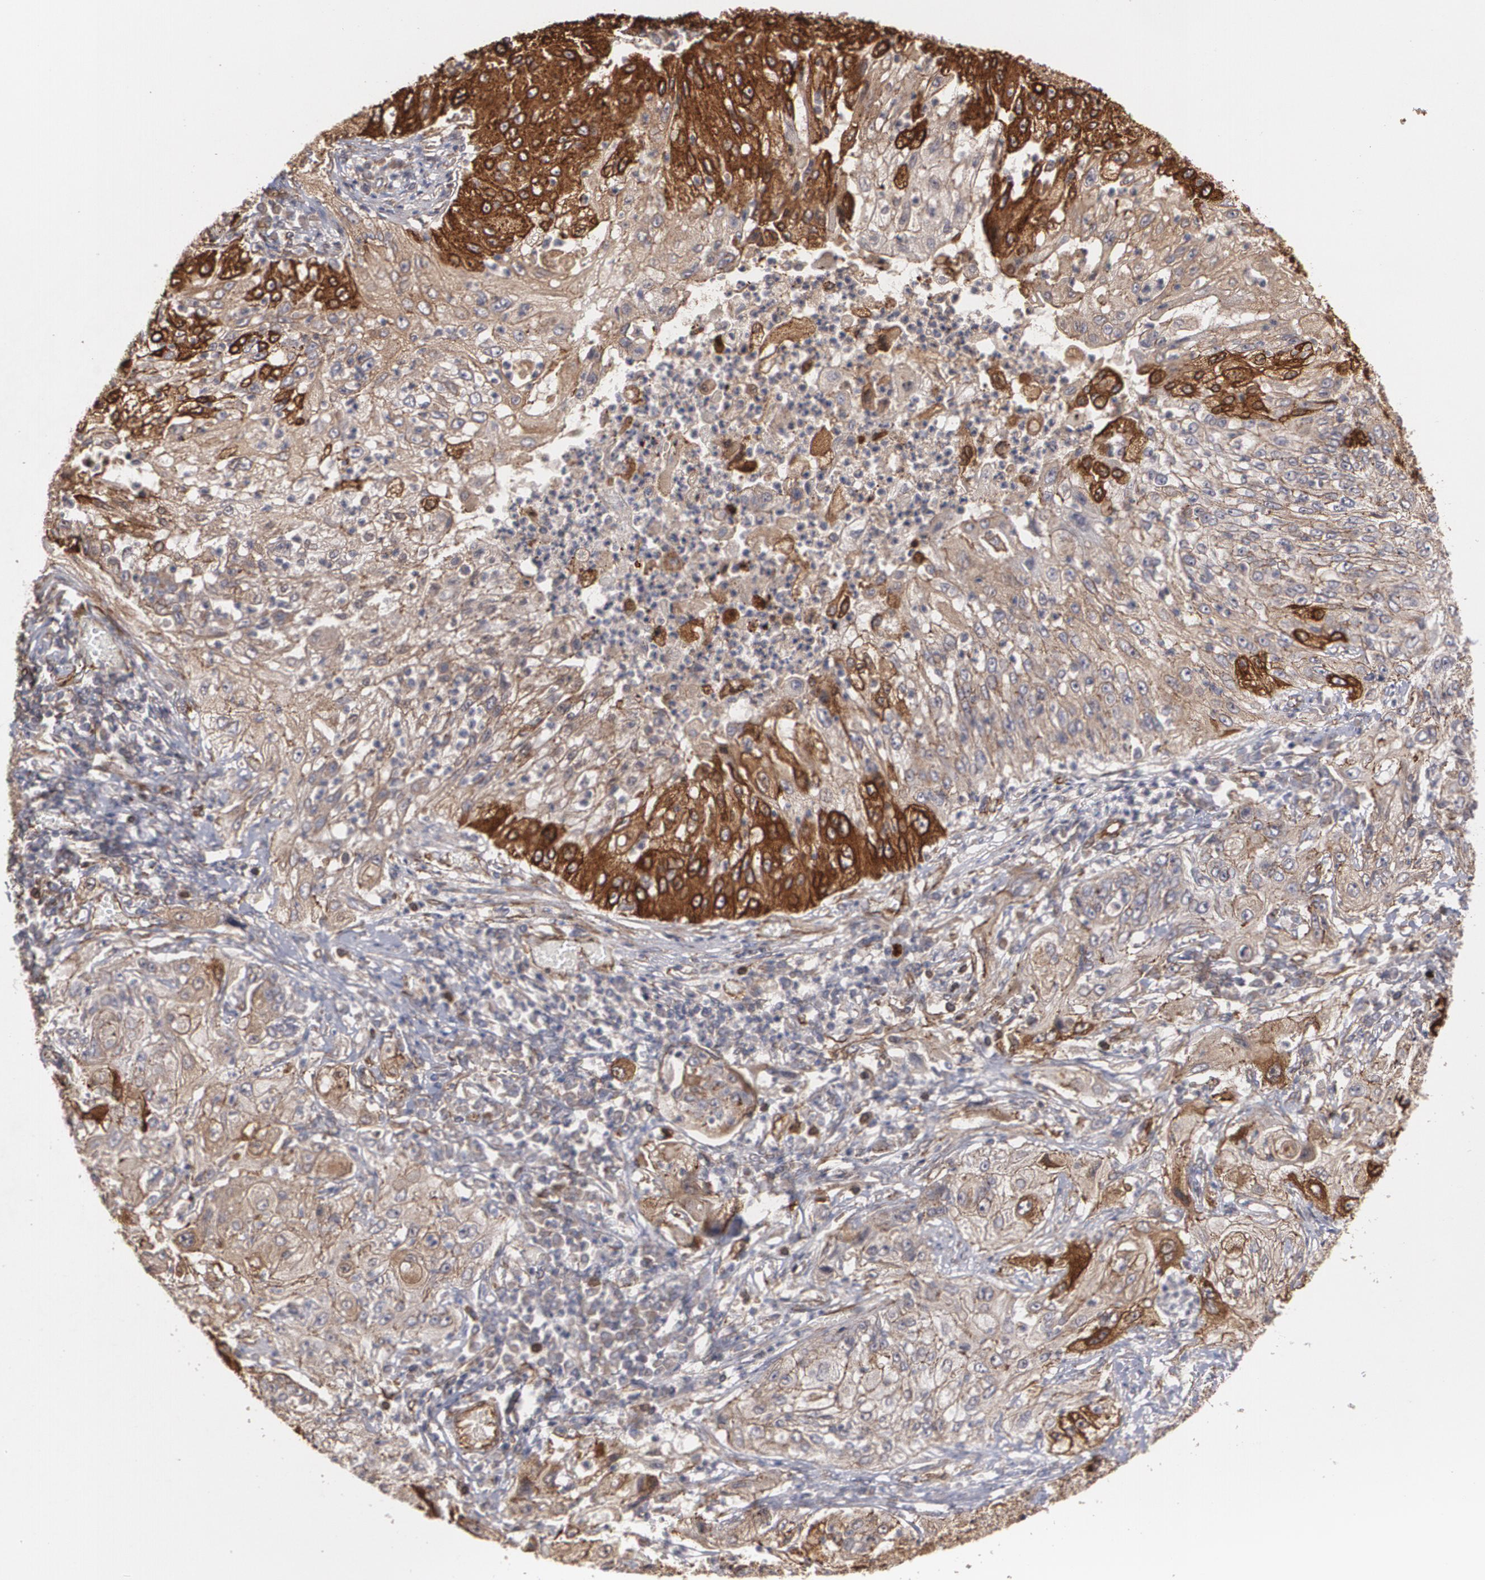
{"staining": {"intensity": "weak", "quantity": ">75%", "location": "cytoplasmic/membranous"}, "tissue": "lung cancer", "cell_type": "Tumor cells", "image_type": "cancer", "snomed": [{"axis": "morphology", "description": "Inflammation, NOS"}, {"axis": "morphology", "description": "Squamous cell carcinoma, NOS"}, {"axis": "topography", "description": "Lymph node"}, {"axis": "topography", "description": "Soft tissue"}, {"axis": "topography", "description": "Lung"}], "caption": "Immunohistochemical staining of squamous cell carcinoma (lung) exhibits low levels of weak cytoplasmic/membranous protein positivity in approximately >75% of tumor cells. (brown staining indicates protein expression, while blue staining denotes nuclei).", "gene": "TJP1", "patient": {"sex": "male", "age": 66}}